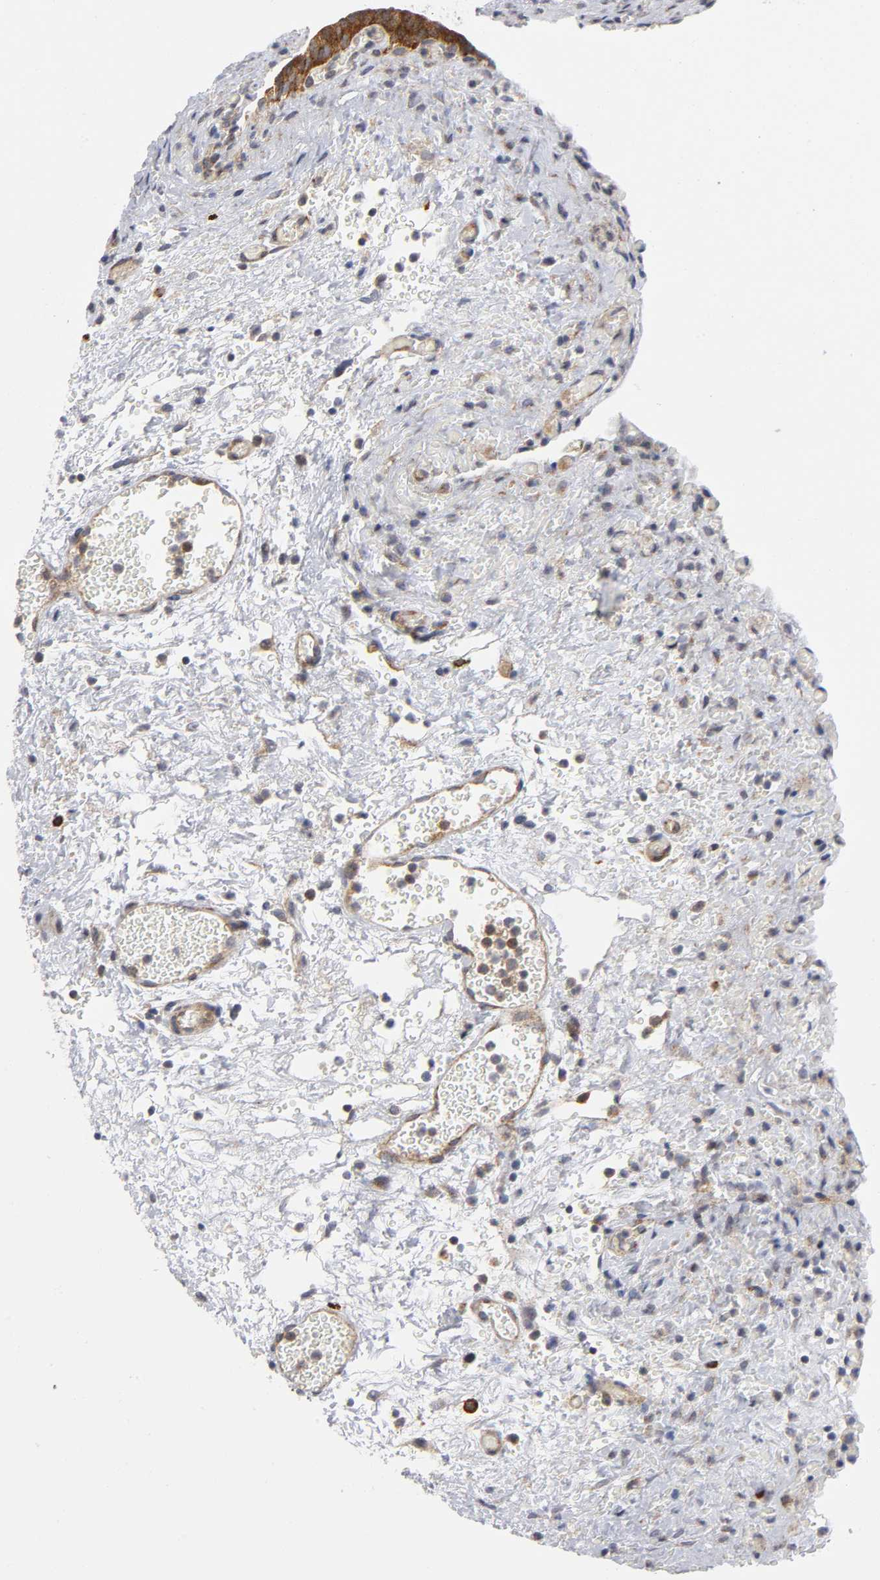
{"staining": {"intensity": "moderate", "quantity": ">75%", "location": "cytoplasmic/membranous"}, "tissue": "urinary bladder", "cell_type": "Urothelial cells", "image_type": "normal", "snomed": [{"axis": "morphology", "description": "Normal tissue, NOS"}, {"axis": "morphology", "description": "Dysplasia, NOS"}, {"axis": "topography", "description": "Urinary bladder"}], "caption": "Protein analysis of unremarkable urinary bladder shows moderate cytoplasmic/membranous positivity in about >75% of urothelial cells. (Brightfield microscopy of DAB IHC at high magnification).", "gene": "EIF5", "patient": {"sex": "male", "age": 35}}